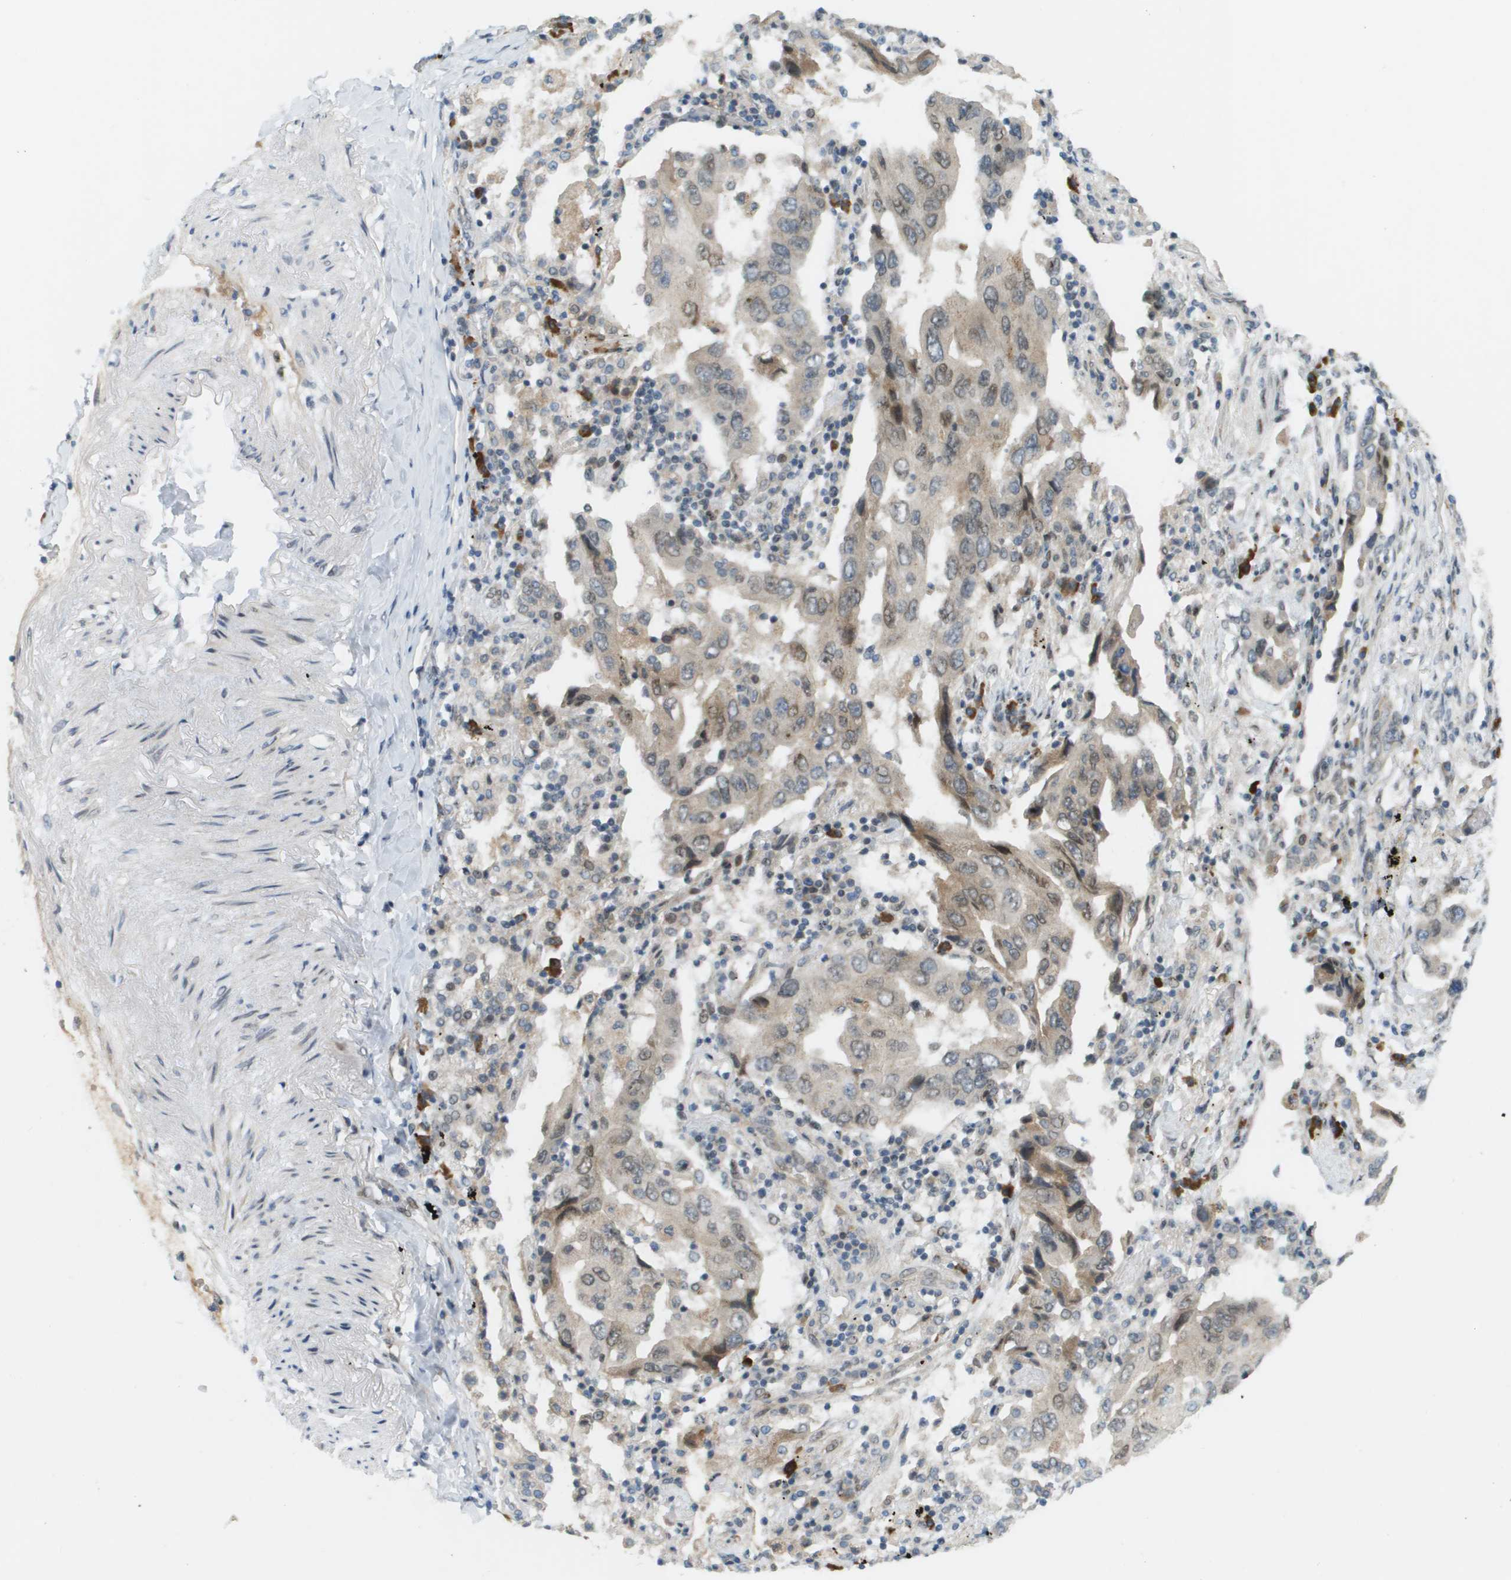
{"staining": {"intensity": "weak", "quantity": ">75%", "location": "cytoplasmic/membranous,nuclear"}, "tissue": "lung cancer", "cell_type": "Tumor cells", "image_type": "cancer", "snomed": [{"axis": "morphology", "description": "Adenocarcinoma, NOS"}, {"axis": "topography", "description": "Lung"}], "caption": "Human adenocarcinoma (lung) stained with a protein marker reveals weak staining in tumor cells.", "gene": "CACNB4", "patient": {"sex": "female", "age": 65}}